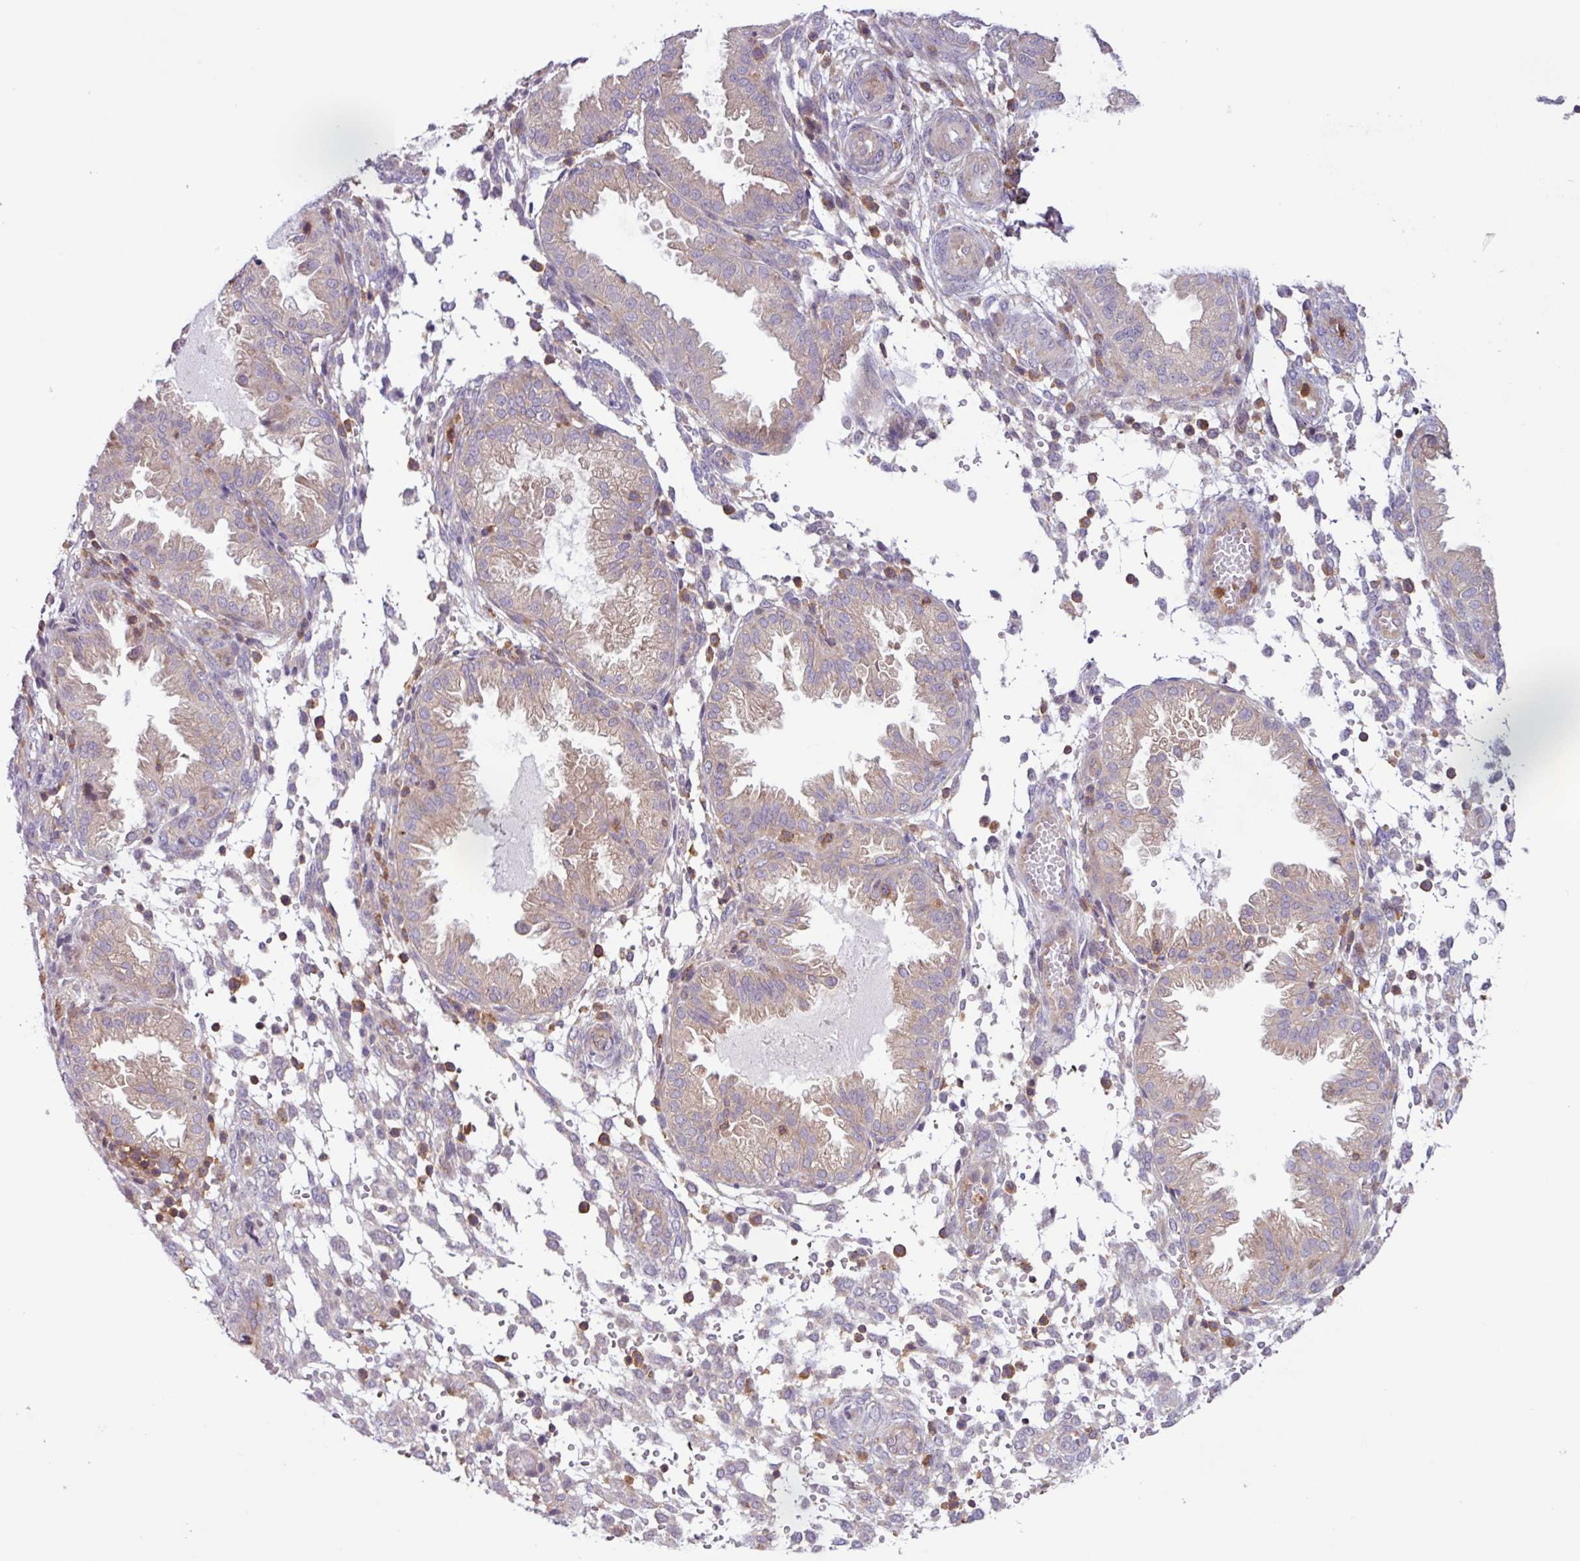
{"staining": {"intensity": "negative", "quantity": "none", "location": "none"}, "tissue": "endometrium", "cell_type": "Cells in endometrial stroma", "image_type": "normal", "snomed": [{"axis": "morphology", "description": "Normal tissue, NOS"}, {"axis": "topography", "description": "Endometrium"}], "caption": "A high-resolution photomicrograph shows immunohistochemistry (IHC) staining of normal endometrium, which shows no significant positivity in cells in endometrial stroma.", "gene": "ACTR3B", "patient": {"sex": "female", "age": 33}}